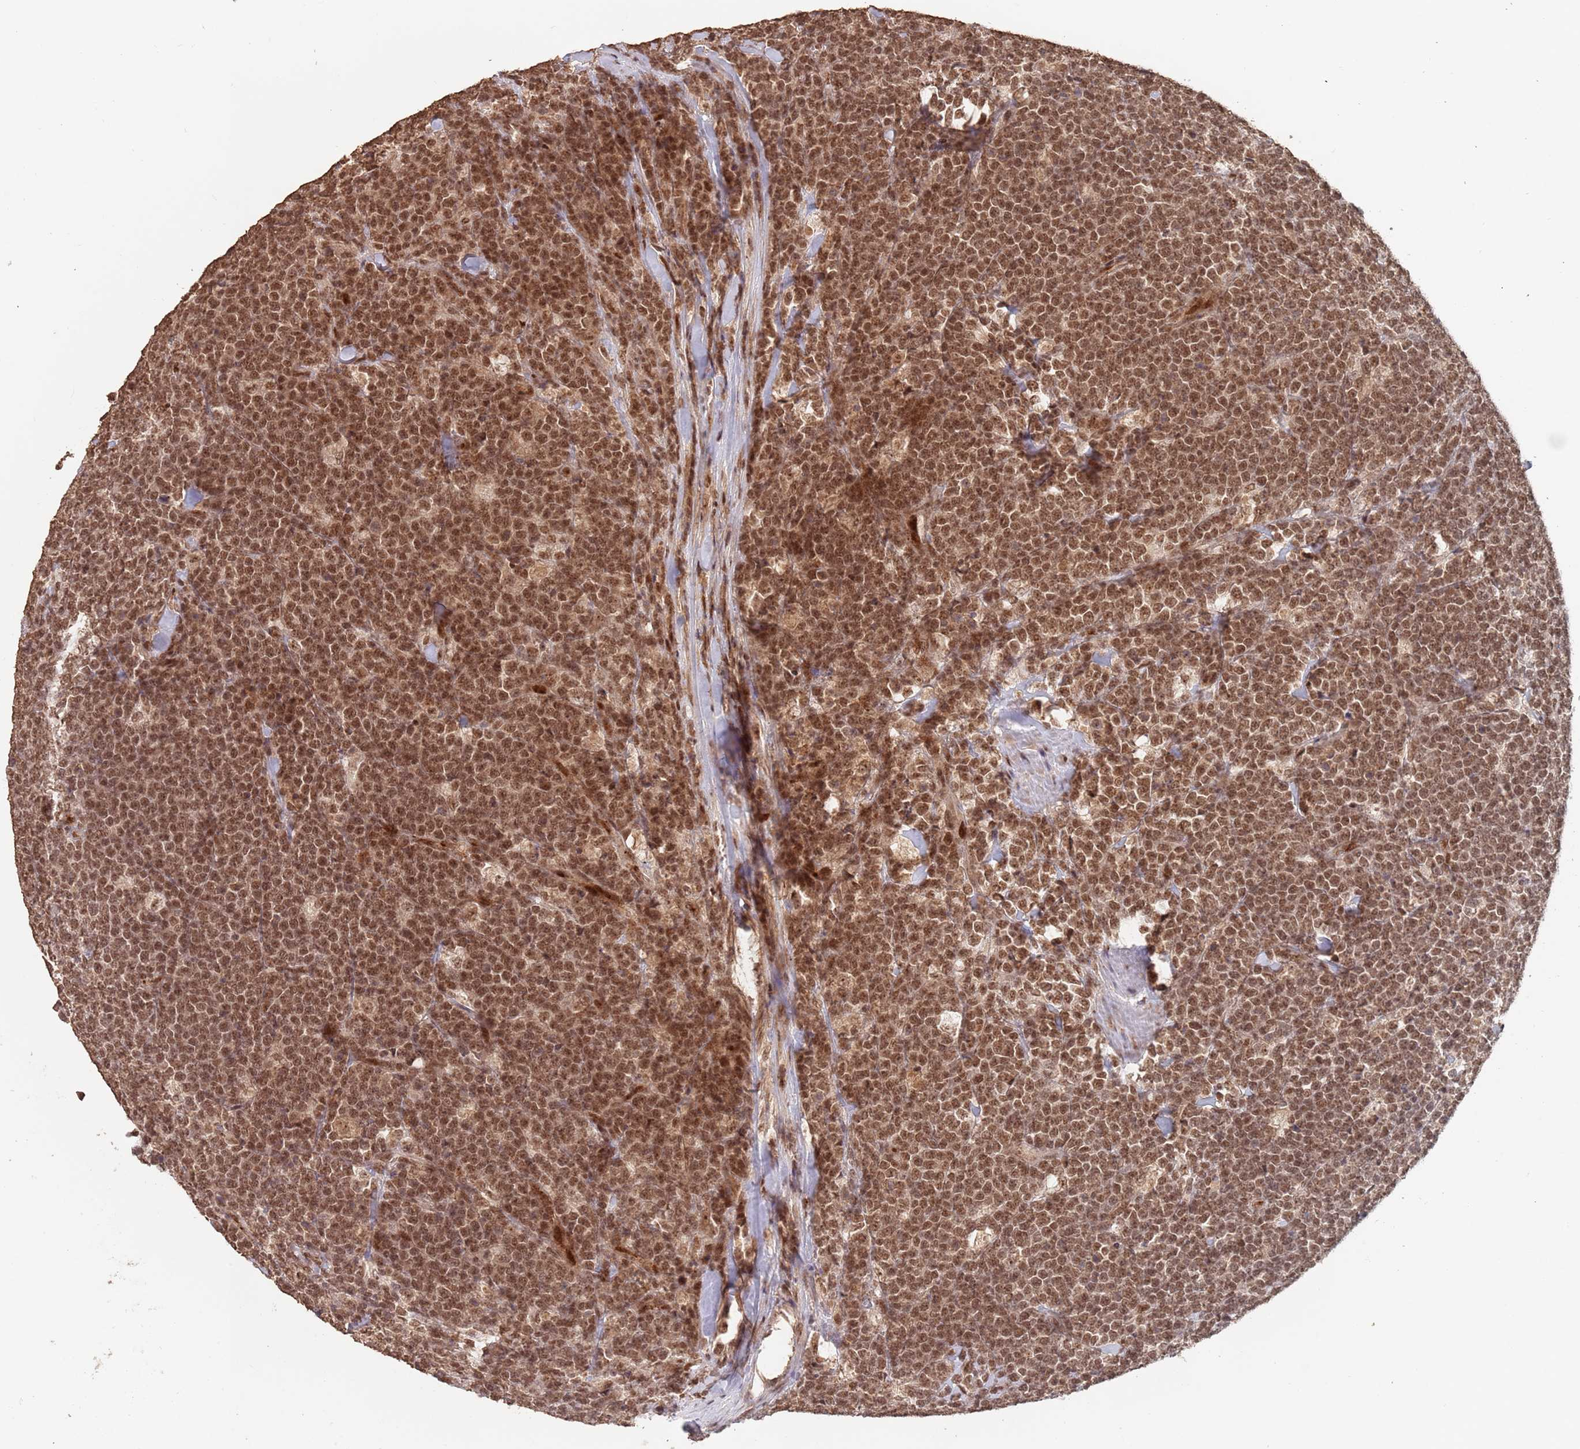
{"staining": {"intensity": "moderate", "quantity": ">75%", "location": "nuclear"}, "tissue": "lymphoma", "cell_type": "Tumor cells", "image_type": "cancer", "snomed": [{"axis": "morphology", "description": "Malignant lymphoma, non-Hodgkin's type, High grade"}, {"axis": "topography", "description": "Small intestine"}, {"axis": "topography", "description": "Colon"}], "caption": "This is a histology image of IHC staining of malignant lymphoma, non-Hodgkin's type (high-grade), which shows moderate expression in the nuclear of tumor cells.", "gene": "RFXANK", "patient": {"sex": "male", "age": 8}}